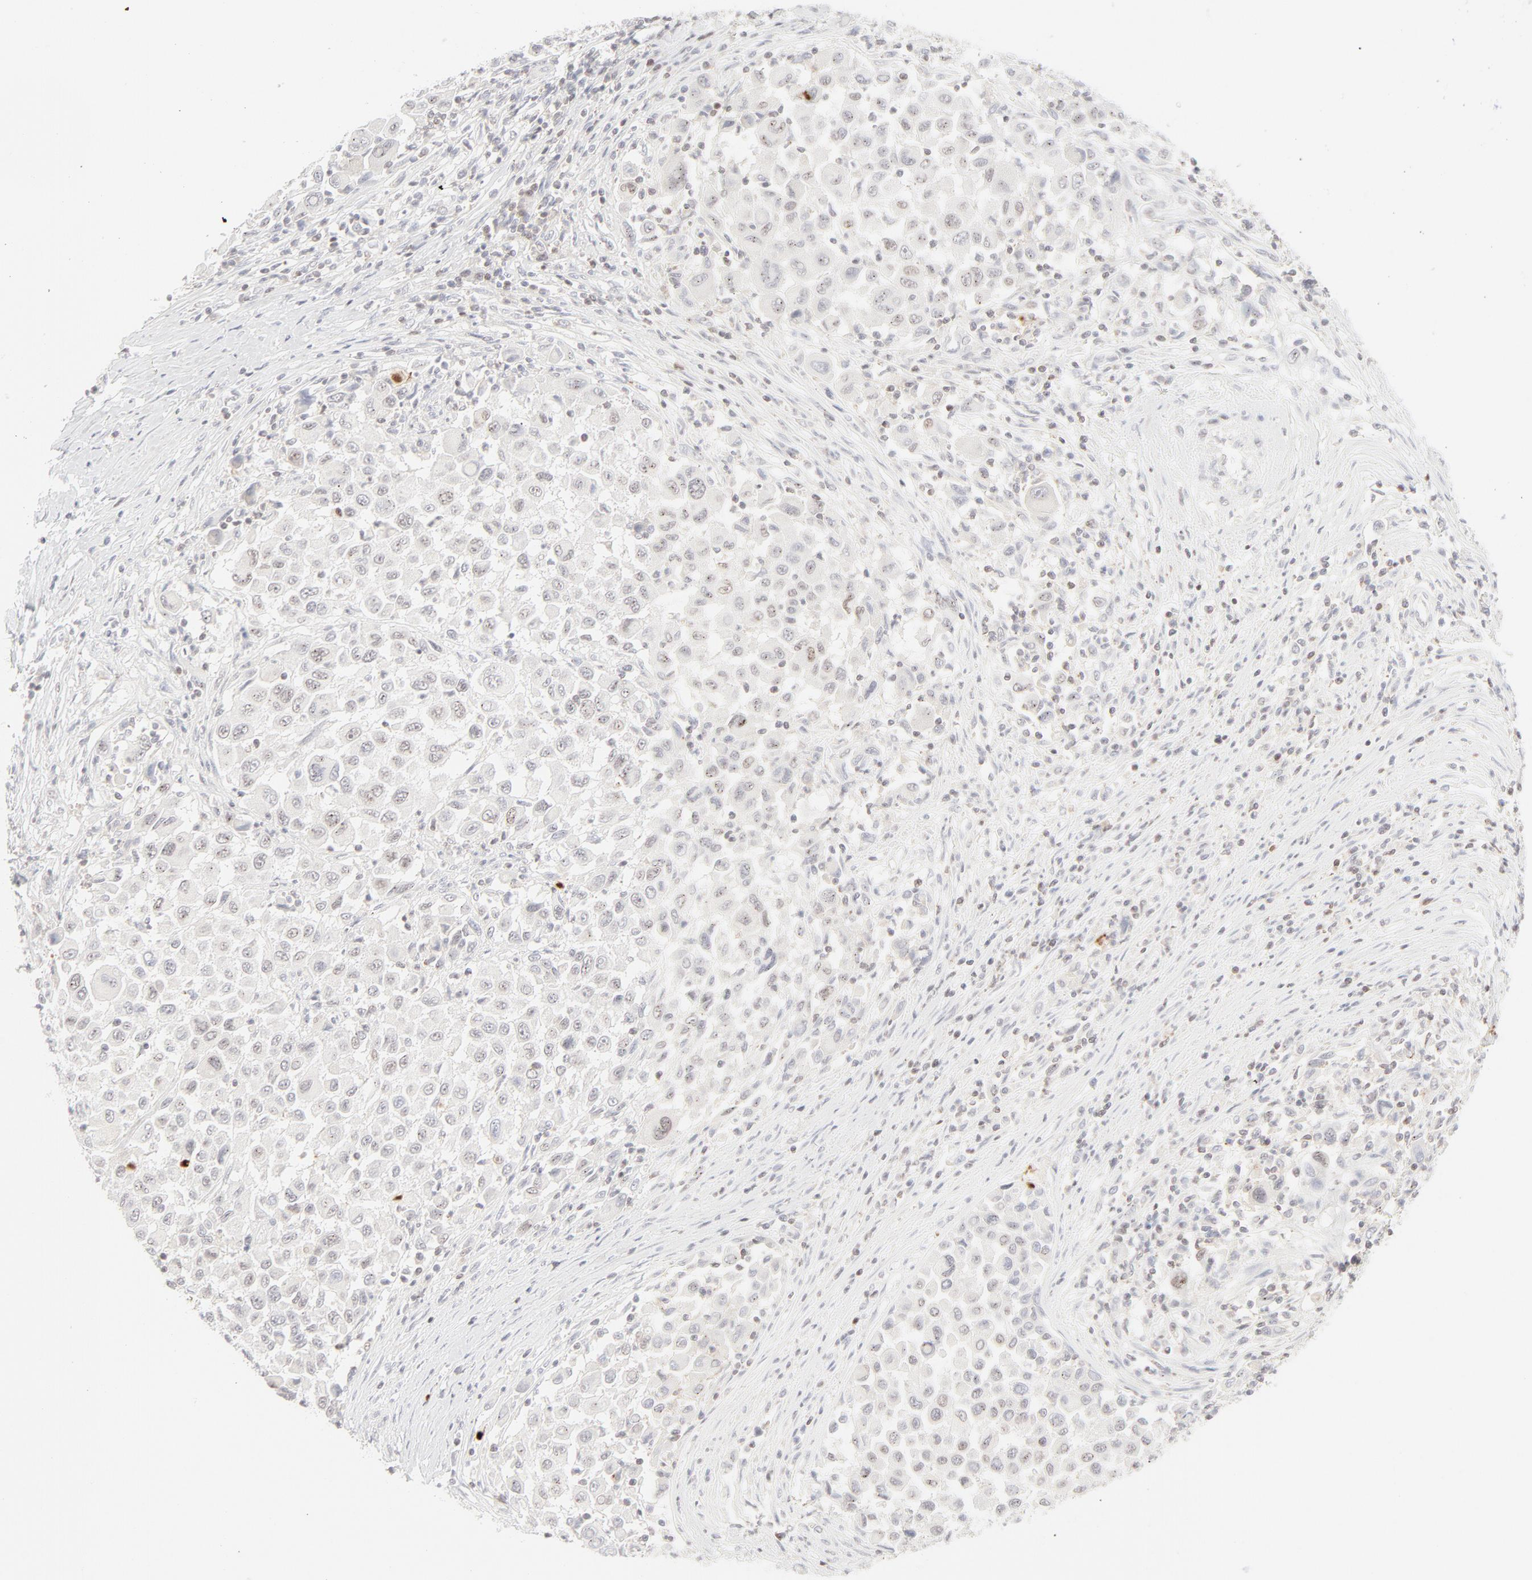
{"staining": {"intensity": "weak", "quantity": "<25%", "location": "cytoplasmic/membranous"}, "tissue": "melanoma", "cell_type": "Tumor cells", "image_type": "cancer", "snomed": [{"axis": "morphology", "description": "Malignant melanoma, Metastatic site"}, {"axis": "topography", "description": "Lymph node"}], "caption": "Immunohistochemical staining of melanoma demonstrates no significant expression in tumor cells.", "gene": "PRKCB", "patient": {"sex": "male", "age": 61}}